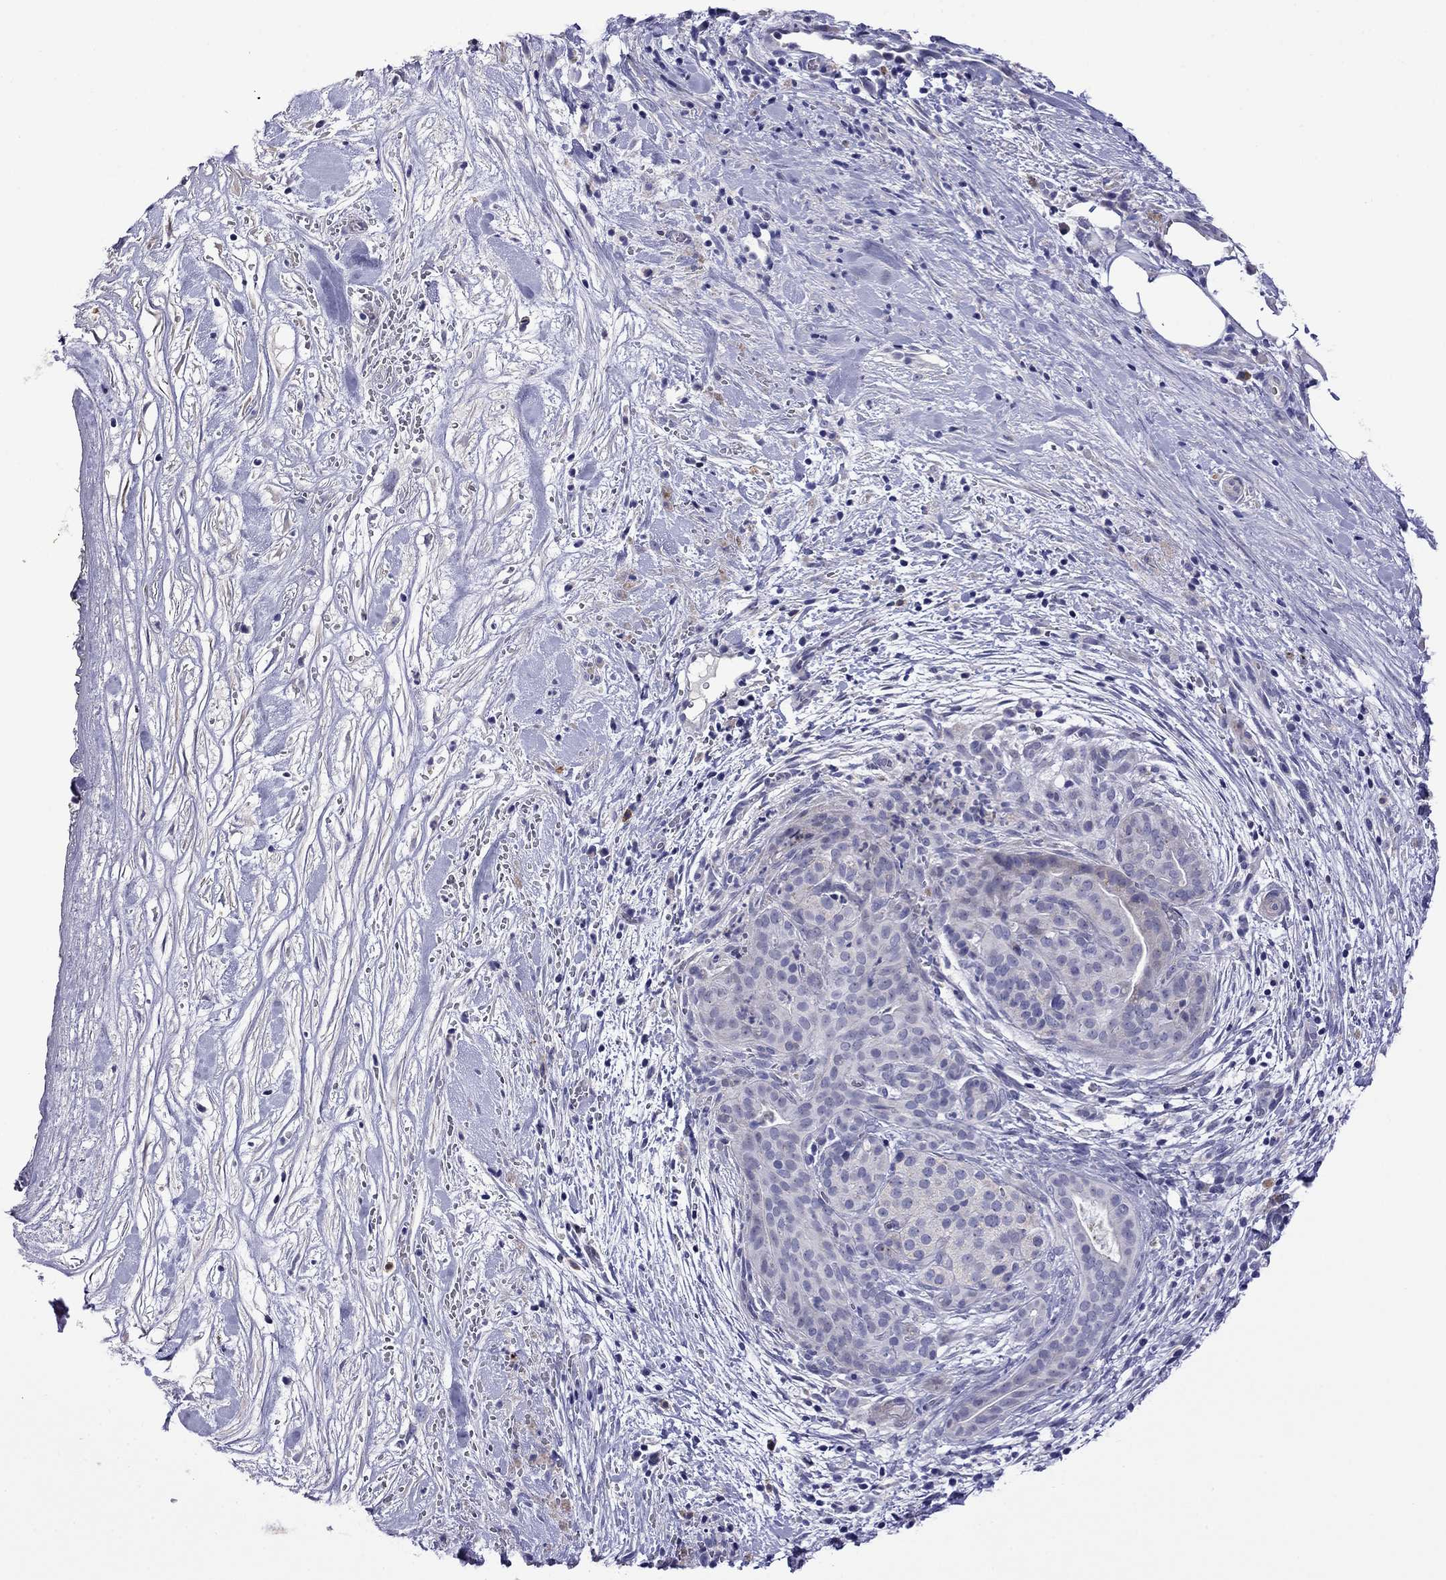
{"staining": {"intensity": "negative", "quantity": "none", "location": "none"}, "tissue": "pancreatic cancer", "cell_type": "Tumor cells", "image_type": "cancer", "snomed": [{"axis": "morphology", "description": "Adenocarcinoma, NOS"}, {"axis": "topography", "description": "Pancreas"}], "caption": "A photomicrograph of human adenocarcinoma (pancreatic) is negative for staining in tumor cells.", "gene": "STAR", "patient": {"sex": "male", "age": 44}}